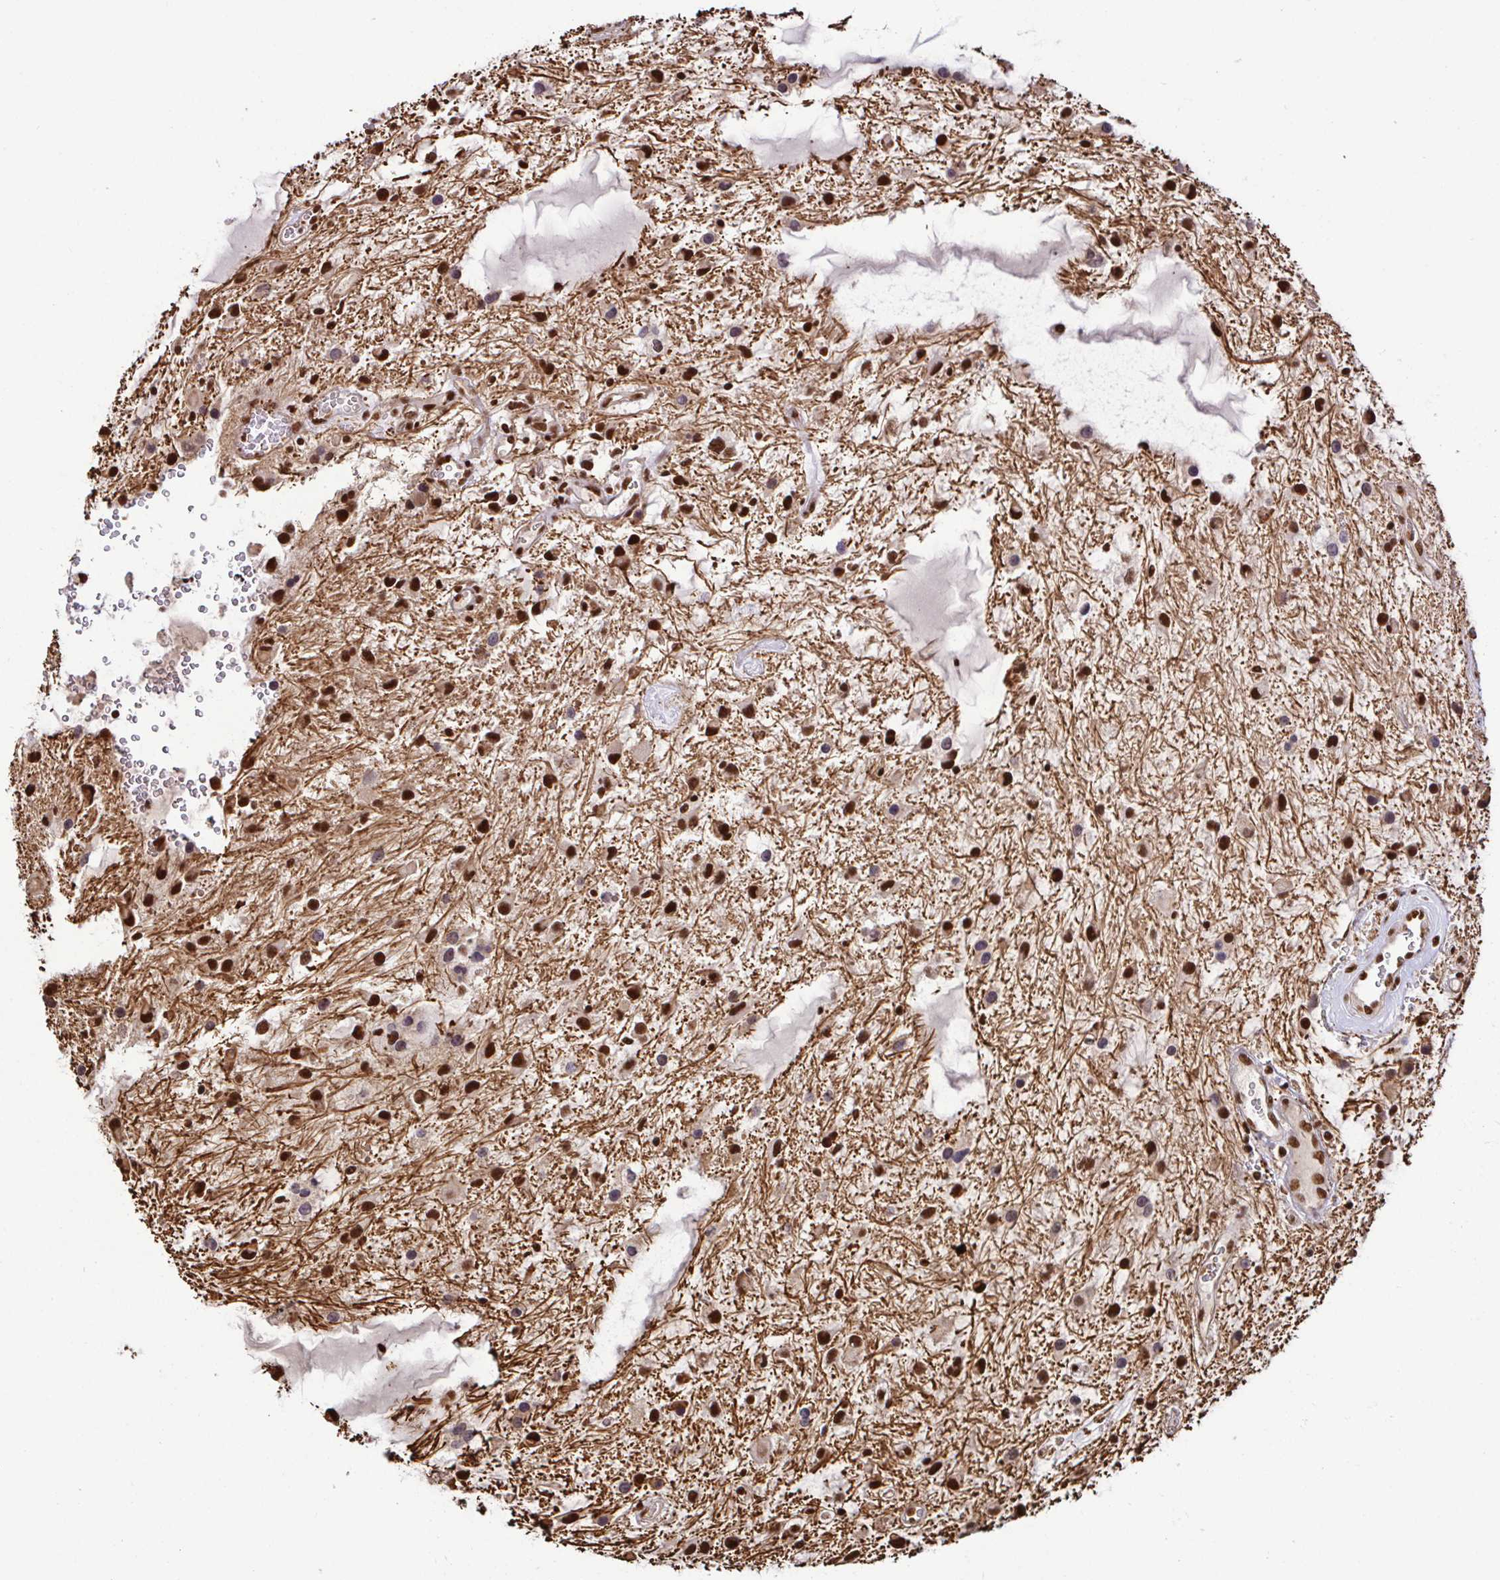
{"staining": {"intensity": "strong", "quantity": ">75%", "location": "nuclear"}, "tissue": "glioma", "cell_type": "Tumor cells", "image_type": "cancer", "snomed": [{"axis": "morphology", "description": "Glioma, malignant, Low grade"}, {"axis": "topography", "description": "Cerebellum"}], "caption": "Immunohistochemical staining of human glioma reveals high levels of strong nuclear positivity in about >75% of tumor cells.", "gene": "SP3", "patient": {"sex": "female", "age": 14}}